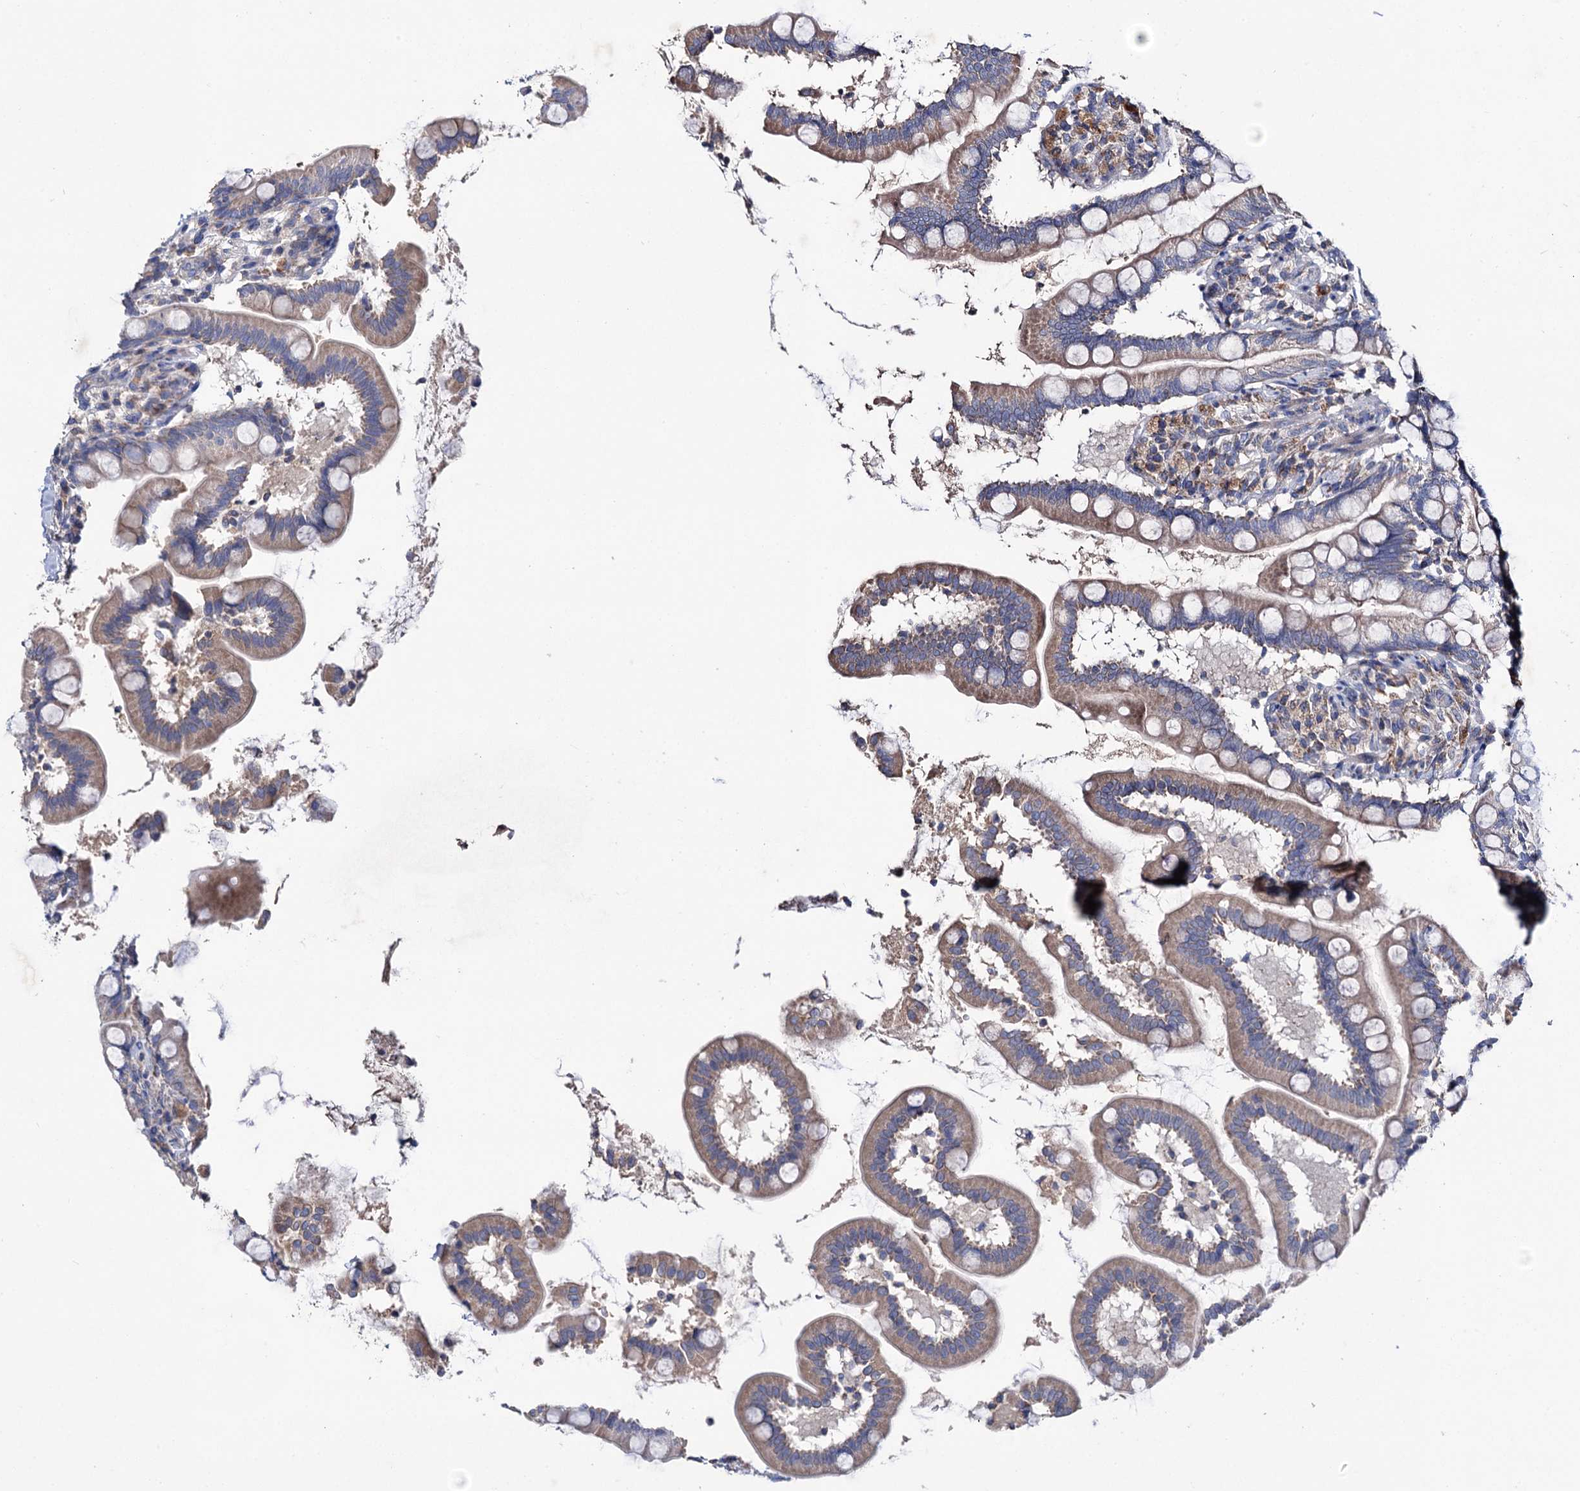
{"staining": {"intensity": "weak", "quantity": "25%-75%", "location": "cytoplasmic/membranous"}, "tissue": "small intestine", "cell_type": "Glandular cells", "image_type": "normal", "snomed": [{"axis": "morphology", "description": "Normal tissue, NOS"}, {"axis": "topography", "description": "Small intestine"}], "caption": "Weak cytoplasmic/membranous protein positivity is identified in approximately 25%-75% of glandular cells in small intestine. The staining is performed using DAB (3,3'-diaminobenzidine) brown chromogen to label protein expression. The nuclei are counter-stained blue using hematoxylin.", "gene": "CLPB", "patient": {"sex": "female", "age": 64}}